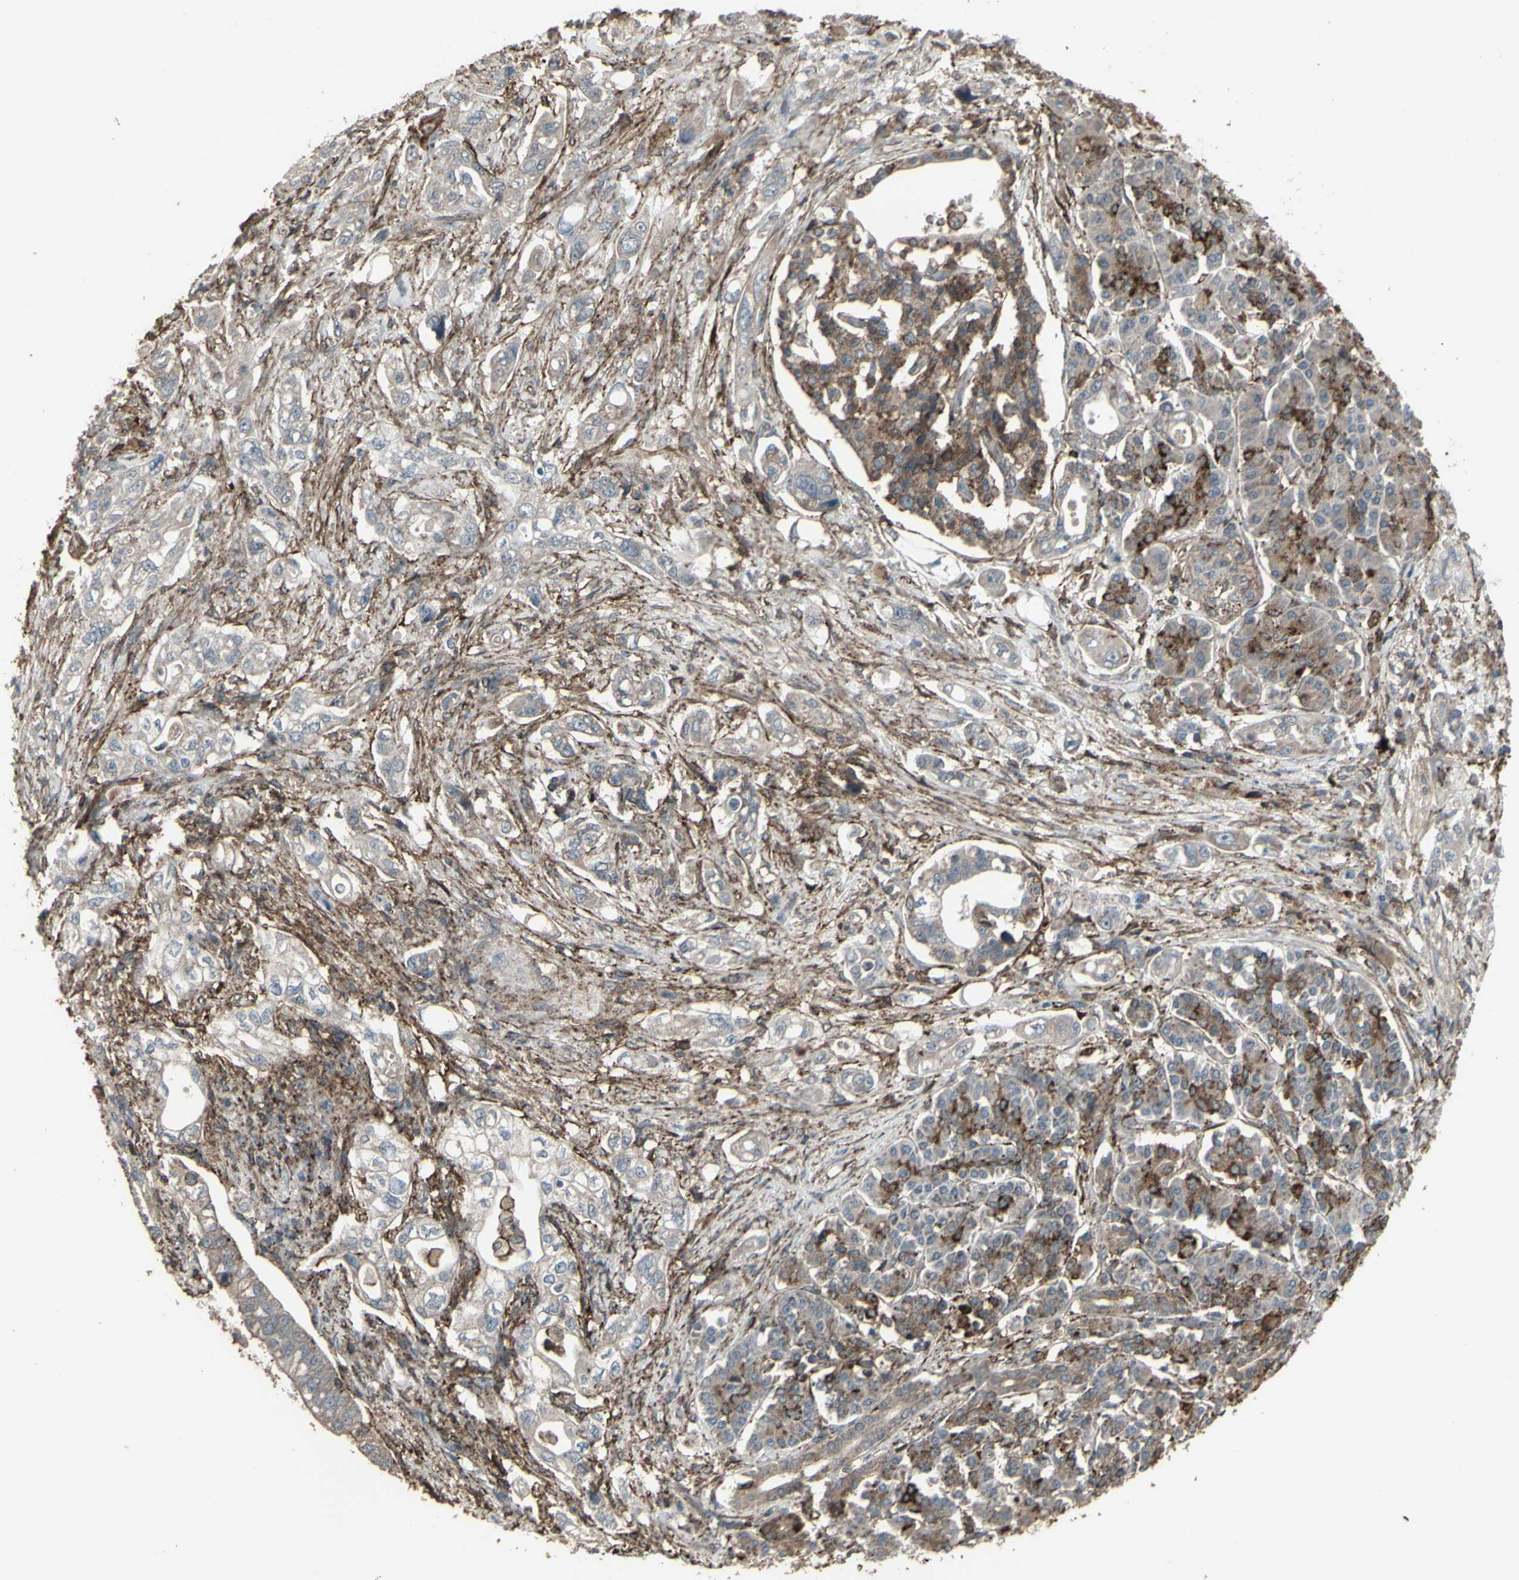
{"staining": {"intensity": "moderate", "quantity": "25%-75%", "location": "cytoplasmic/membranous"}, "tissue": "pancreatic cancer", "cell_type": "Tumor cells", "image_type": "cancer", "snomed": [{"axis": "morphology", "description": "Normal tissue, NOS"}, {"axis": "topography", "description": "Pancreas"}], "caption": "Human pancreatic cancer stained with a brown dye demonstrates moderate cytoplasmic/membranous positive staining in about 25%-75% of tumor cells.", "gene": "SMO", "patient": {"sex": "male", "age": 42}}